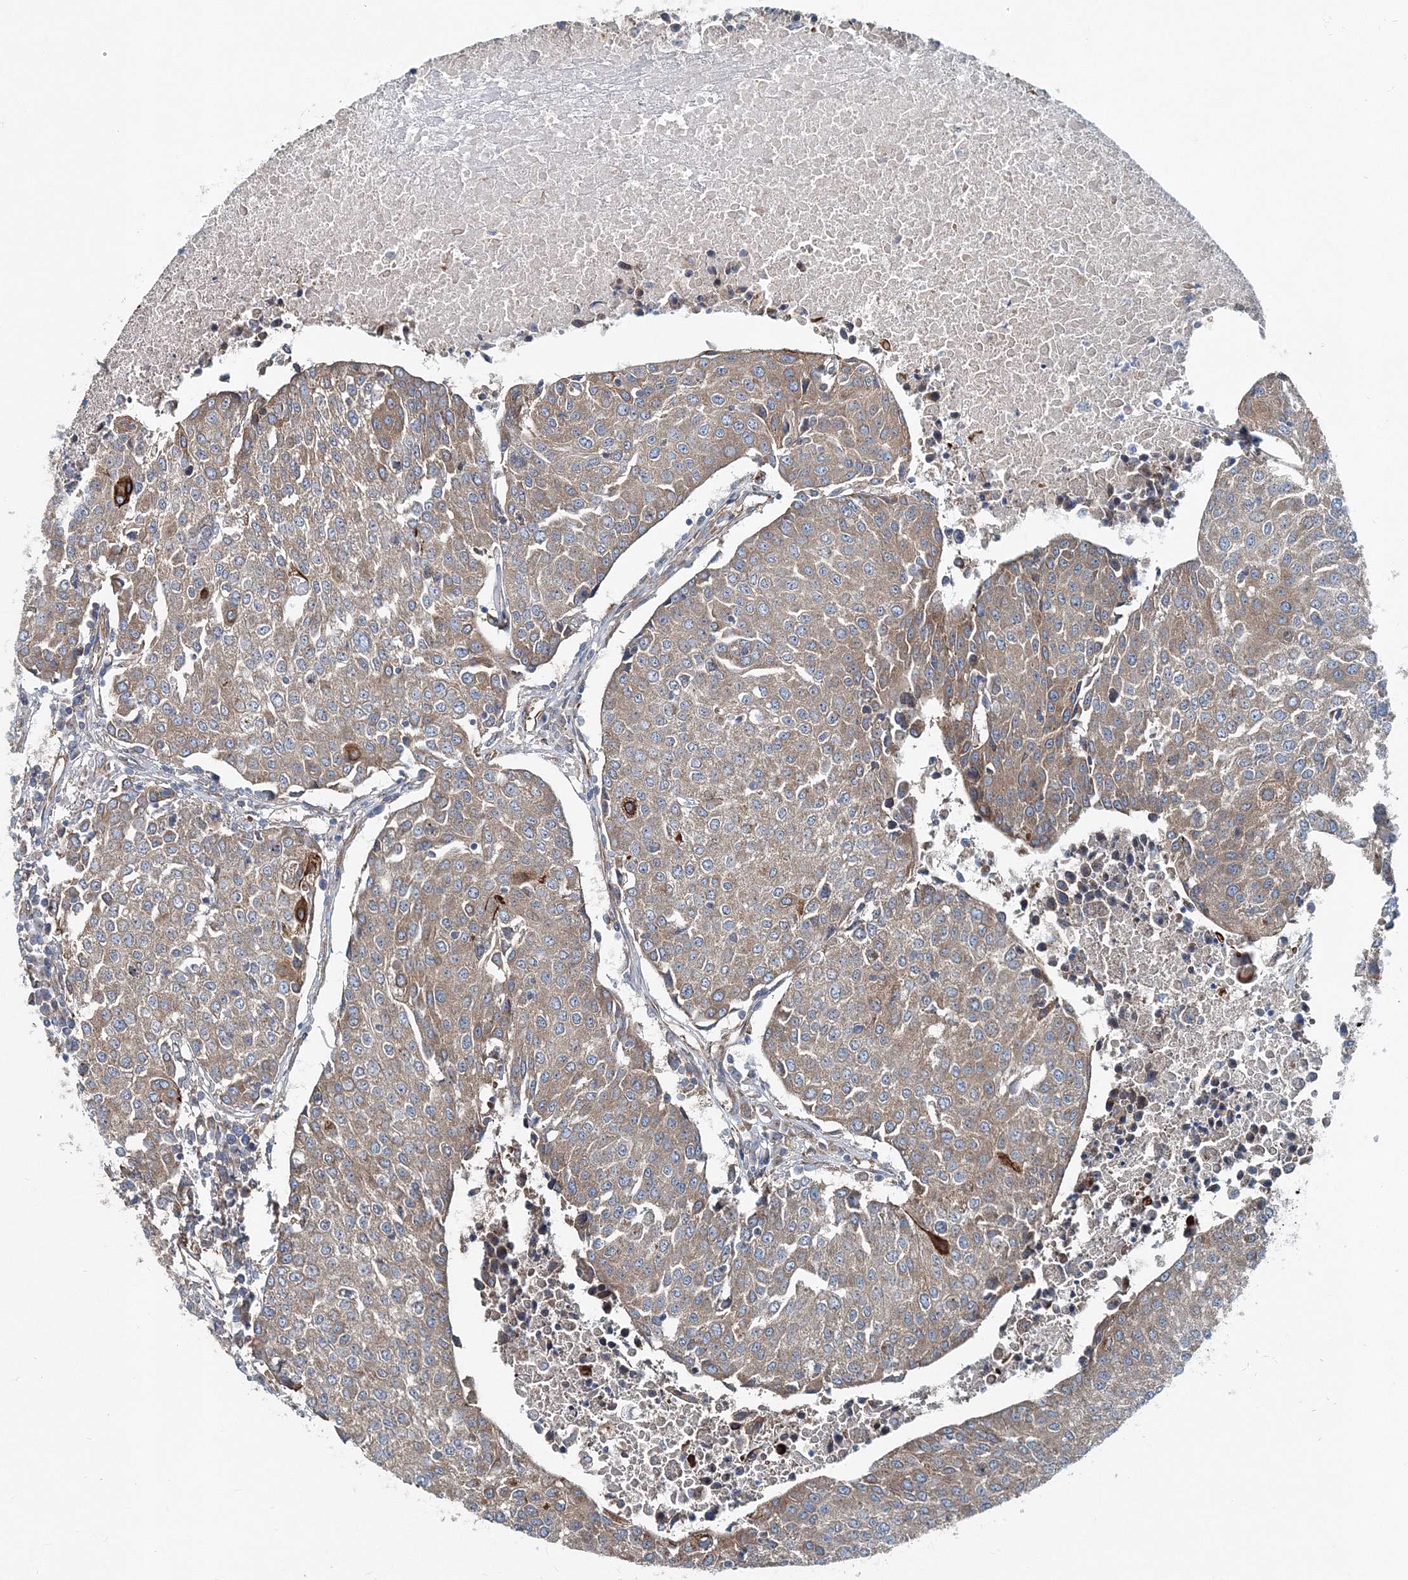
{"staining": {"intensity": "moderate", "quantity": ">75%", "location": "cytoplasmic/membranous"}, "tissue": "urothelial cancer", "cell_type": "Tumor cells", "image_type": "cancer", "snomed": [{"axis": "morphology", "description": "Urothelial carcinoma, High grade"}, {"axis": "topography", "description": "Urinary bladder"}], "caption": "IHC (DAB (3,3'-diaminobenzidine)) staining of human high-grade urothelial carcinoma displays moderate cytoplasmic/membranous protein positivity in approximately >75% of tumor cells.", "gene": "MPHOSPH9", "patient": {"sex": "female", "age": 85}}